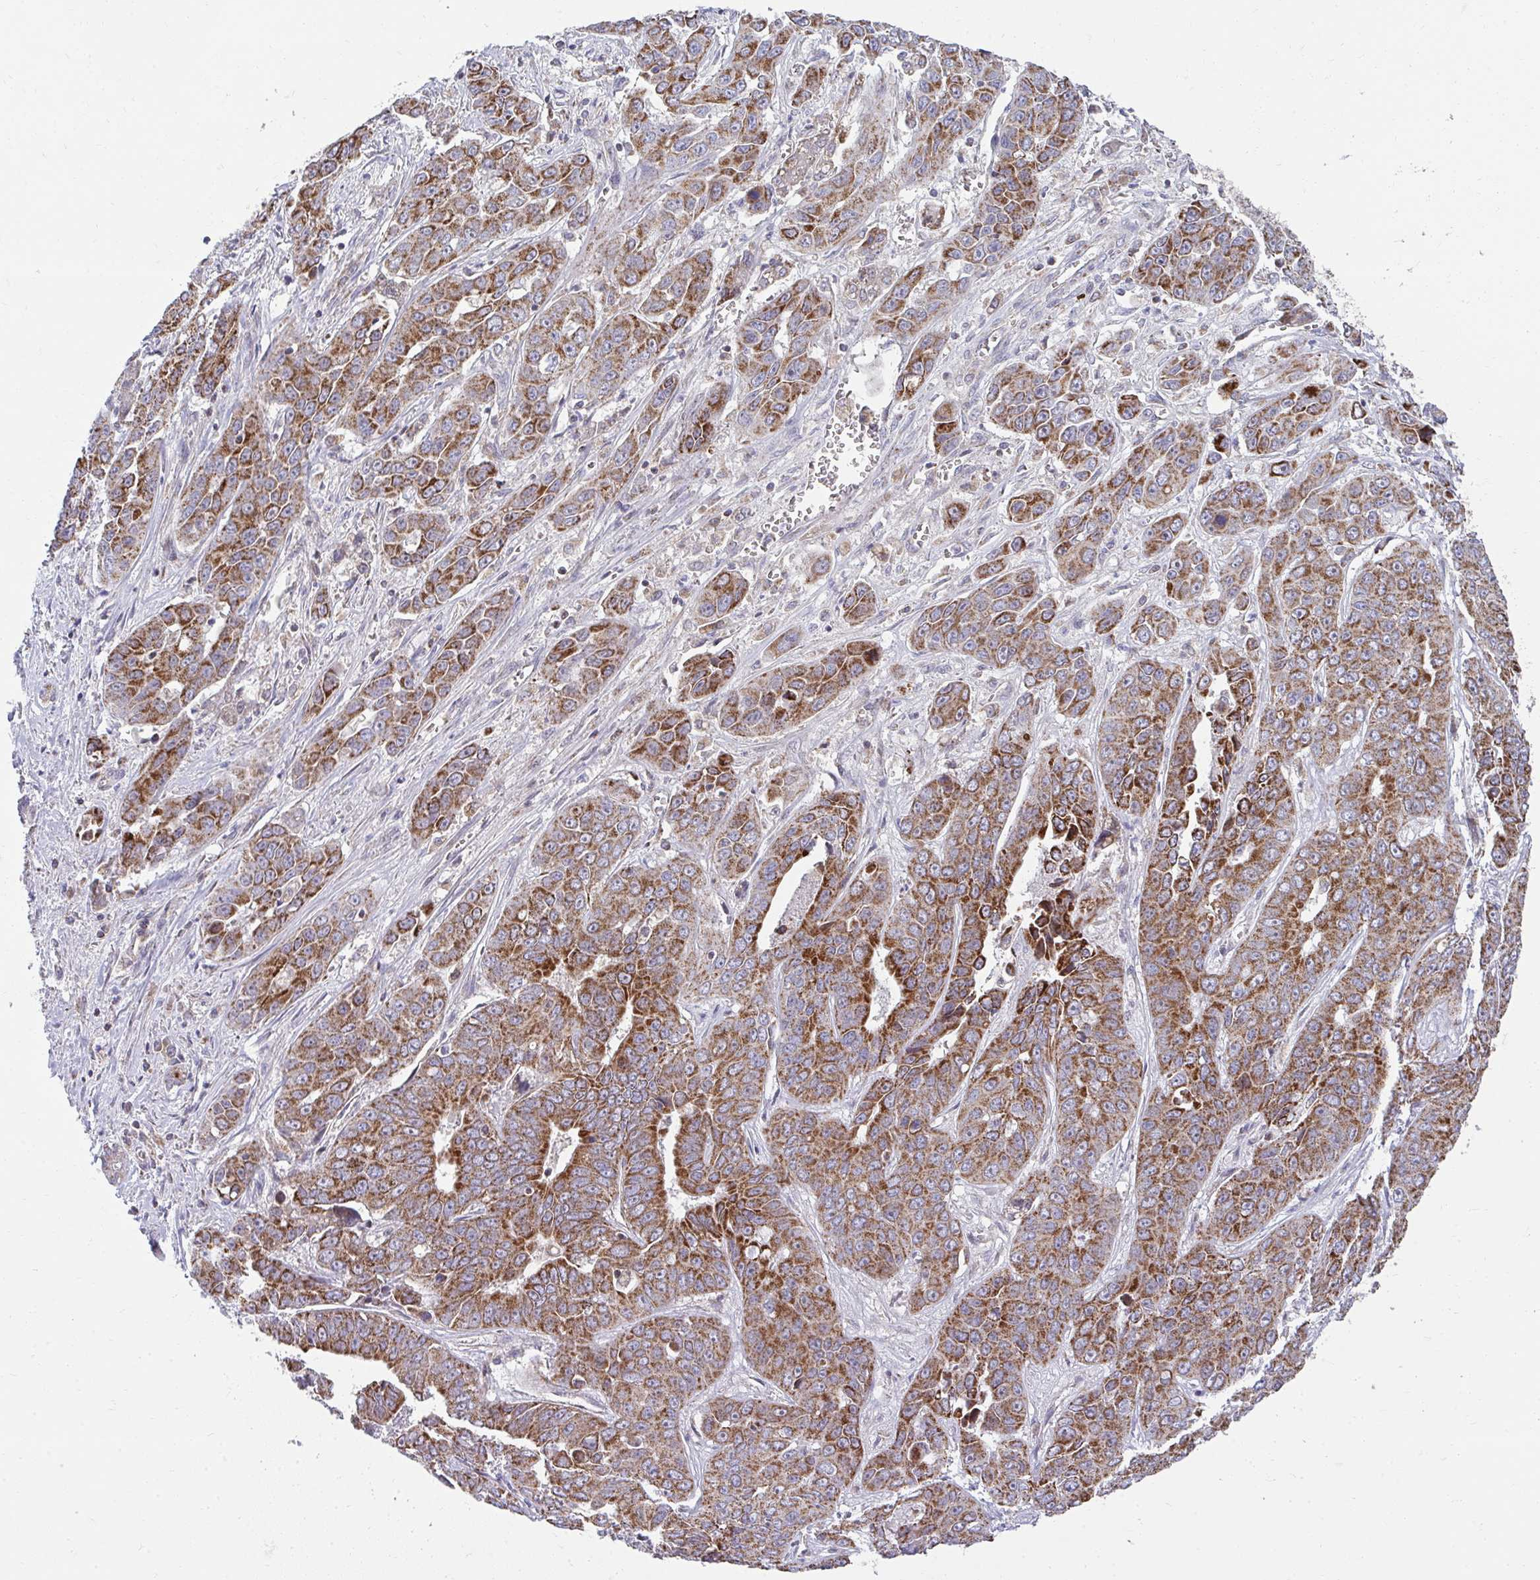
{"staining": {"intensity": "moderate", "quantity": ">75%", "location": "cytoplasmic/membranous"}, "tissue": "liver cancer", "cell_type": "Tumor cells", "image_type": "cancer", "snomed": [{"axis": "morphology", "description": "Cholangiocarcinoma"}, {"axis": "topography", "description": "Liver"}], "caption": "Protein staining of liver cholangiocarcinoma tissue reveals moderate cytoplasmic/membranous positivity in about >75% of tumor cells.", "gene": "PRRG3", "patient": {"sex": "female", "age": 52}}